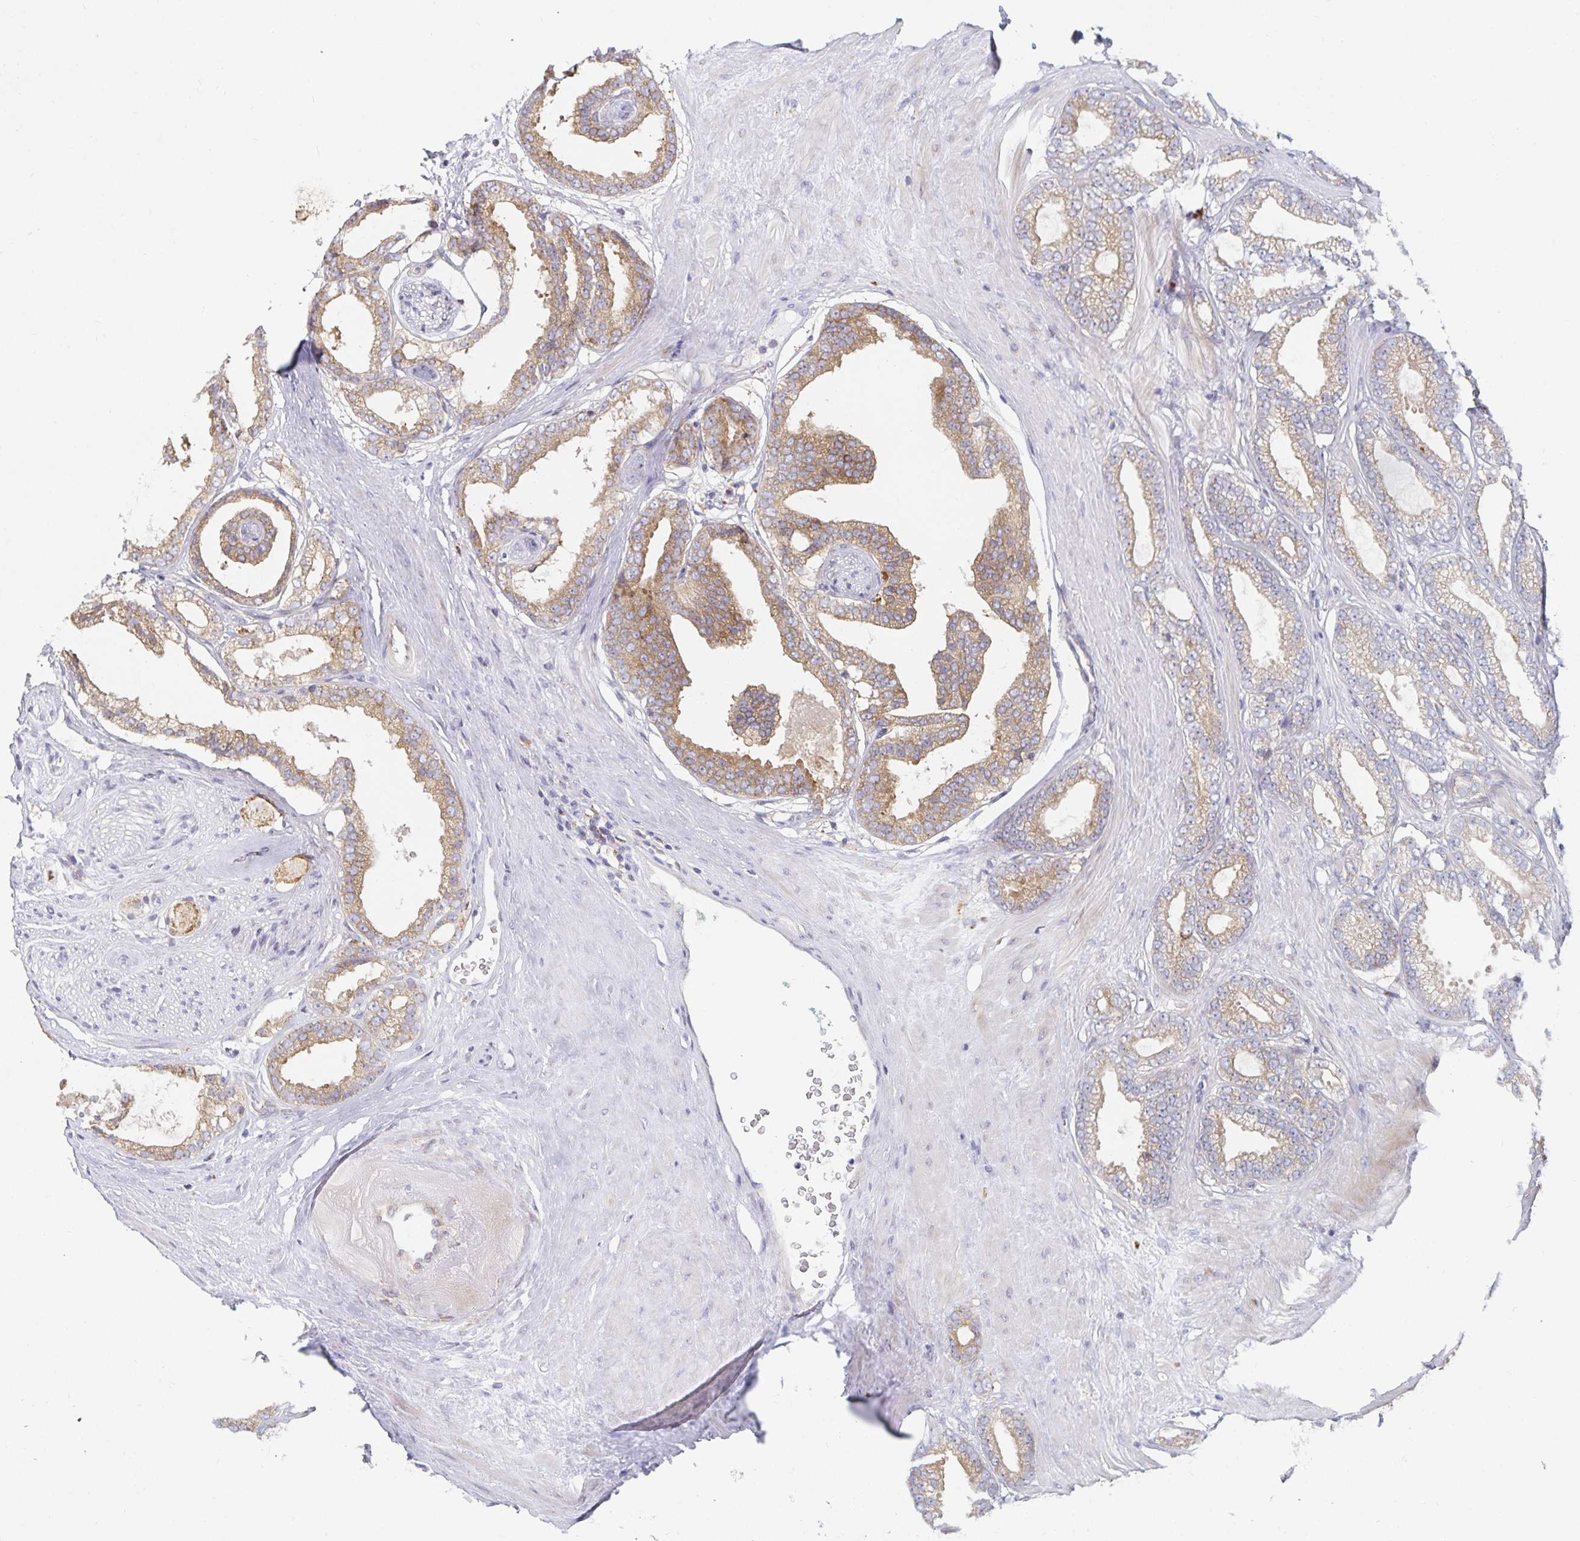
{"staining": {"intensity": "moderate", "quantity": "25%-75%", "location": "cytoplasmic/membranous"}, "tissue": "prostate cancer", "cell_type": "Tumor cells", "image_type": "cancer", "snomed": [{"axis": "morphology", "description": "Adenocarcinoma, Low grade"}, {"axis": "topography", "description": "Prostate"}], "caption": "DAB immunohistochemical staining of human prostate adenocarcinoma (low-grade) shows moderate cytoplasmic/membranous protein staining in about 25%-75% of tumor cells.", "gene": "NOMO1", "patient": {"sex": "male", "age": 65}}